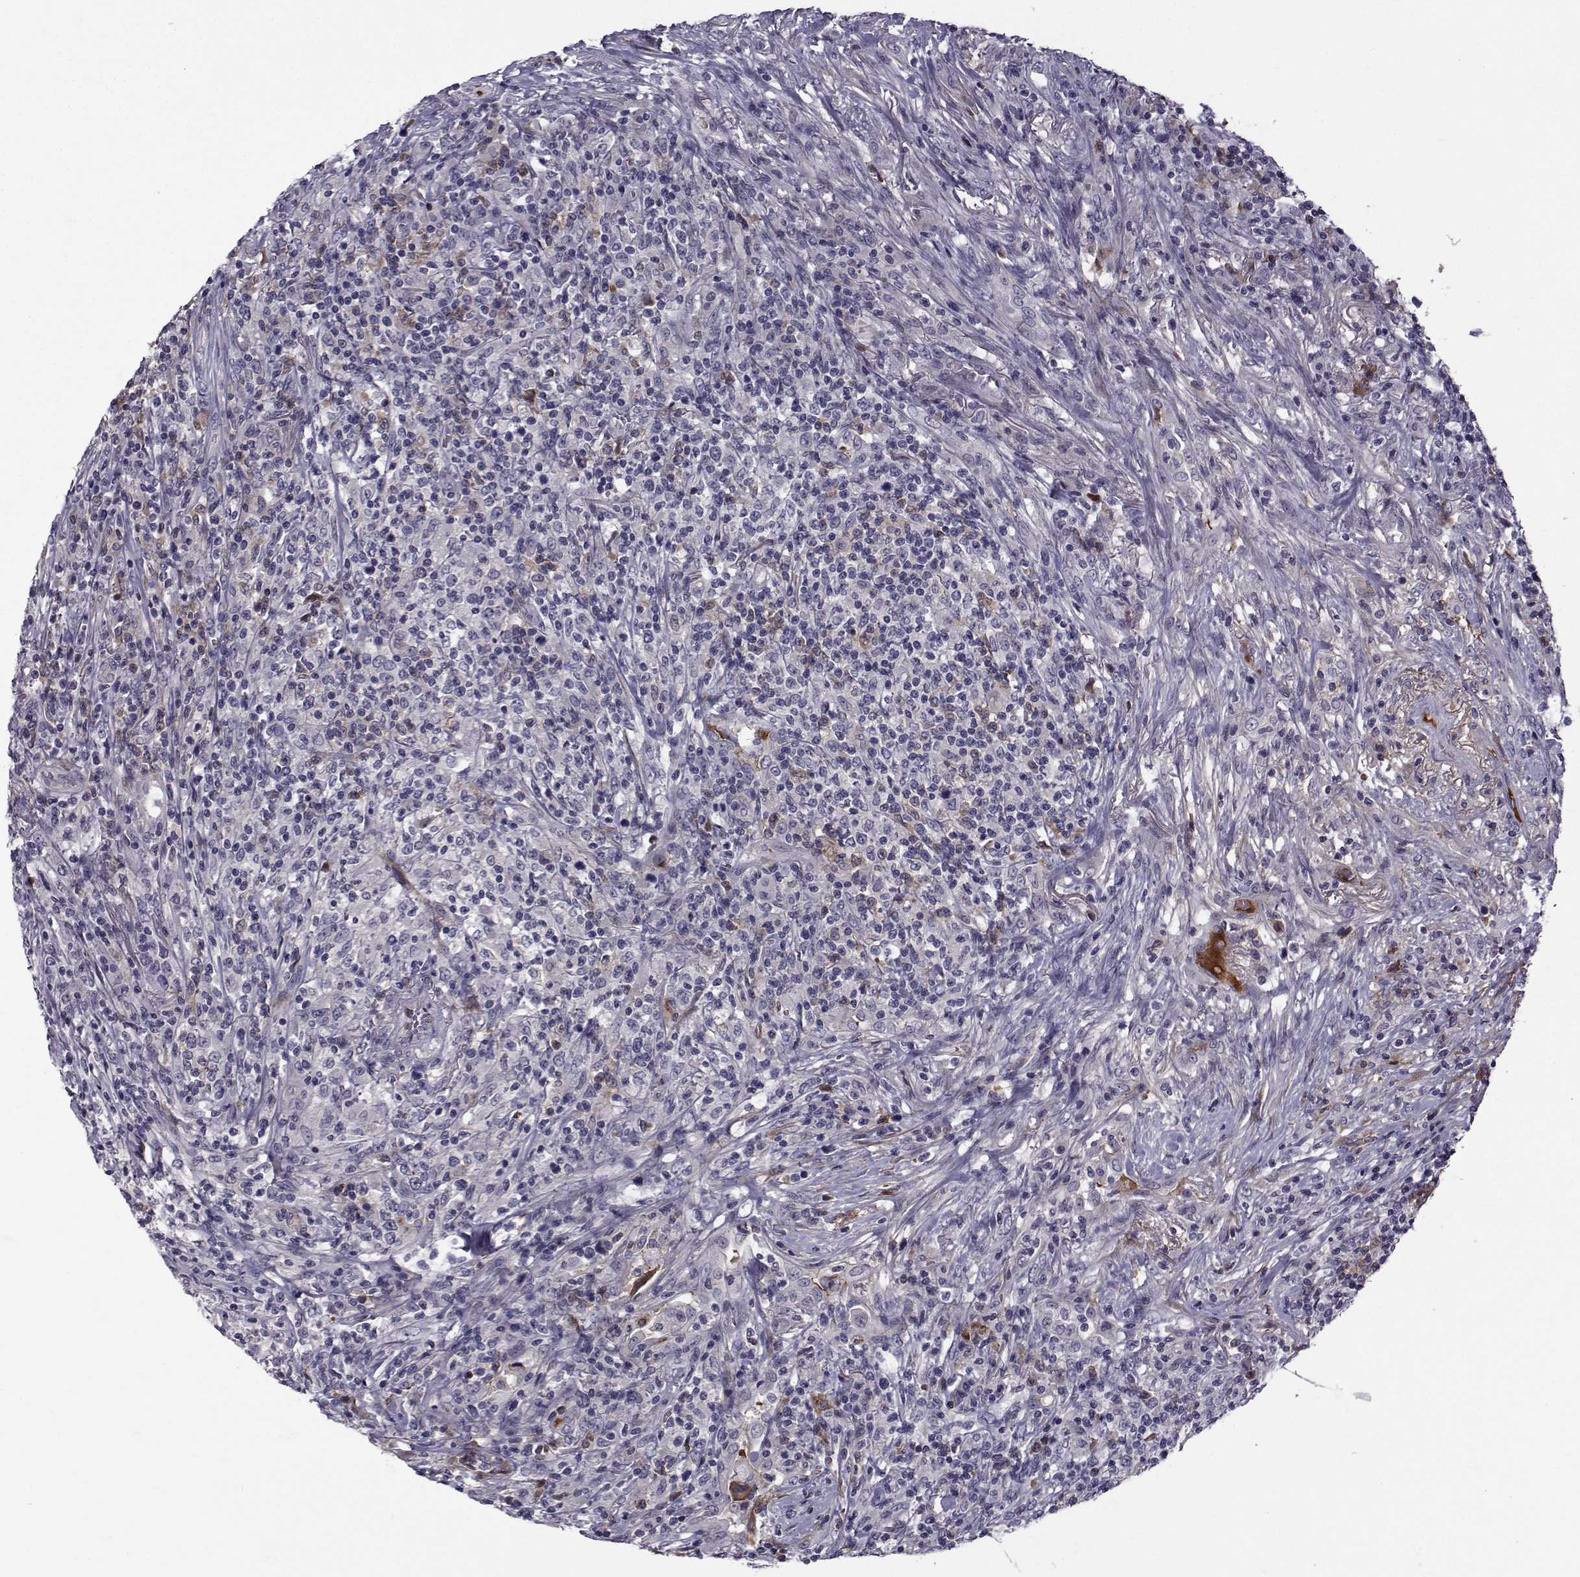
{"staining": {"intensity": "negative", "quantity": "none", "location": "none"}, "tissue": "lymphoma", "cell_type": "Tumor cells", "image_type": "cancer", "snomed": [{"axis": "morphology", "description": "Malignant lymphoma, non-Hodgkin's type, High grade"}, {"axis": "topography", "description": "Lung"}], "caption": "The photomicrograph reveals no significant staining in tumor cells of lymphoma.", "gene": "TNFRSF11B", "patient": {"sex": "male", "age": 79}}